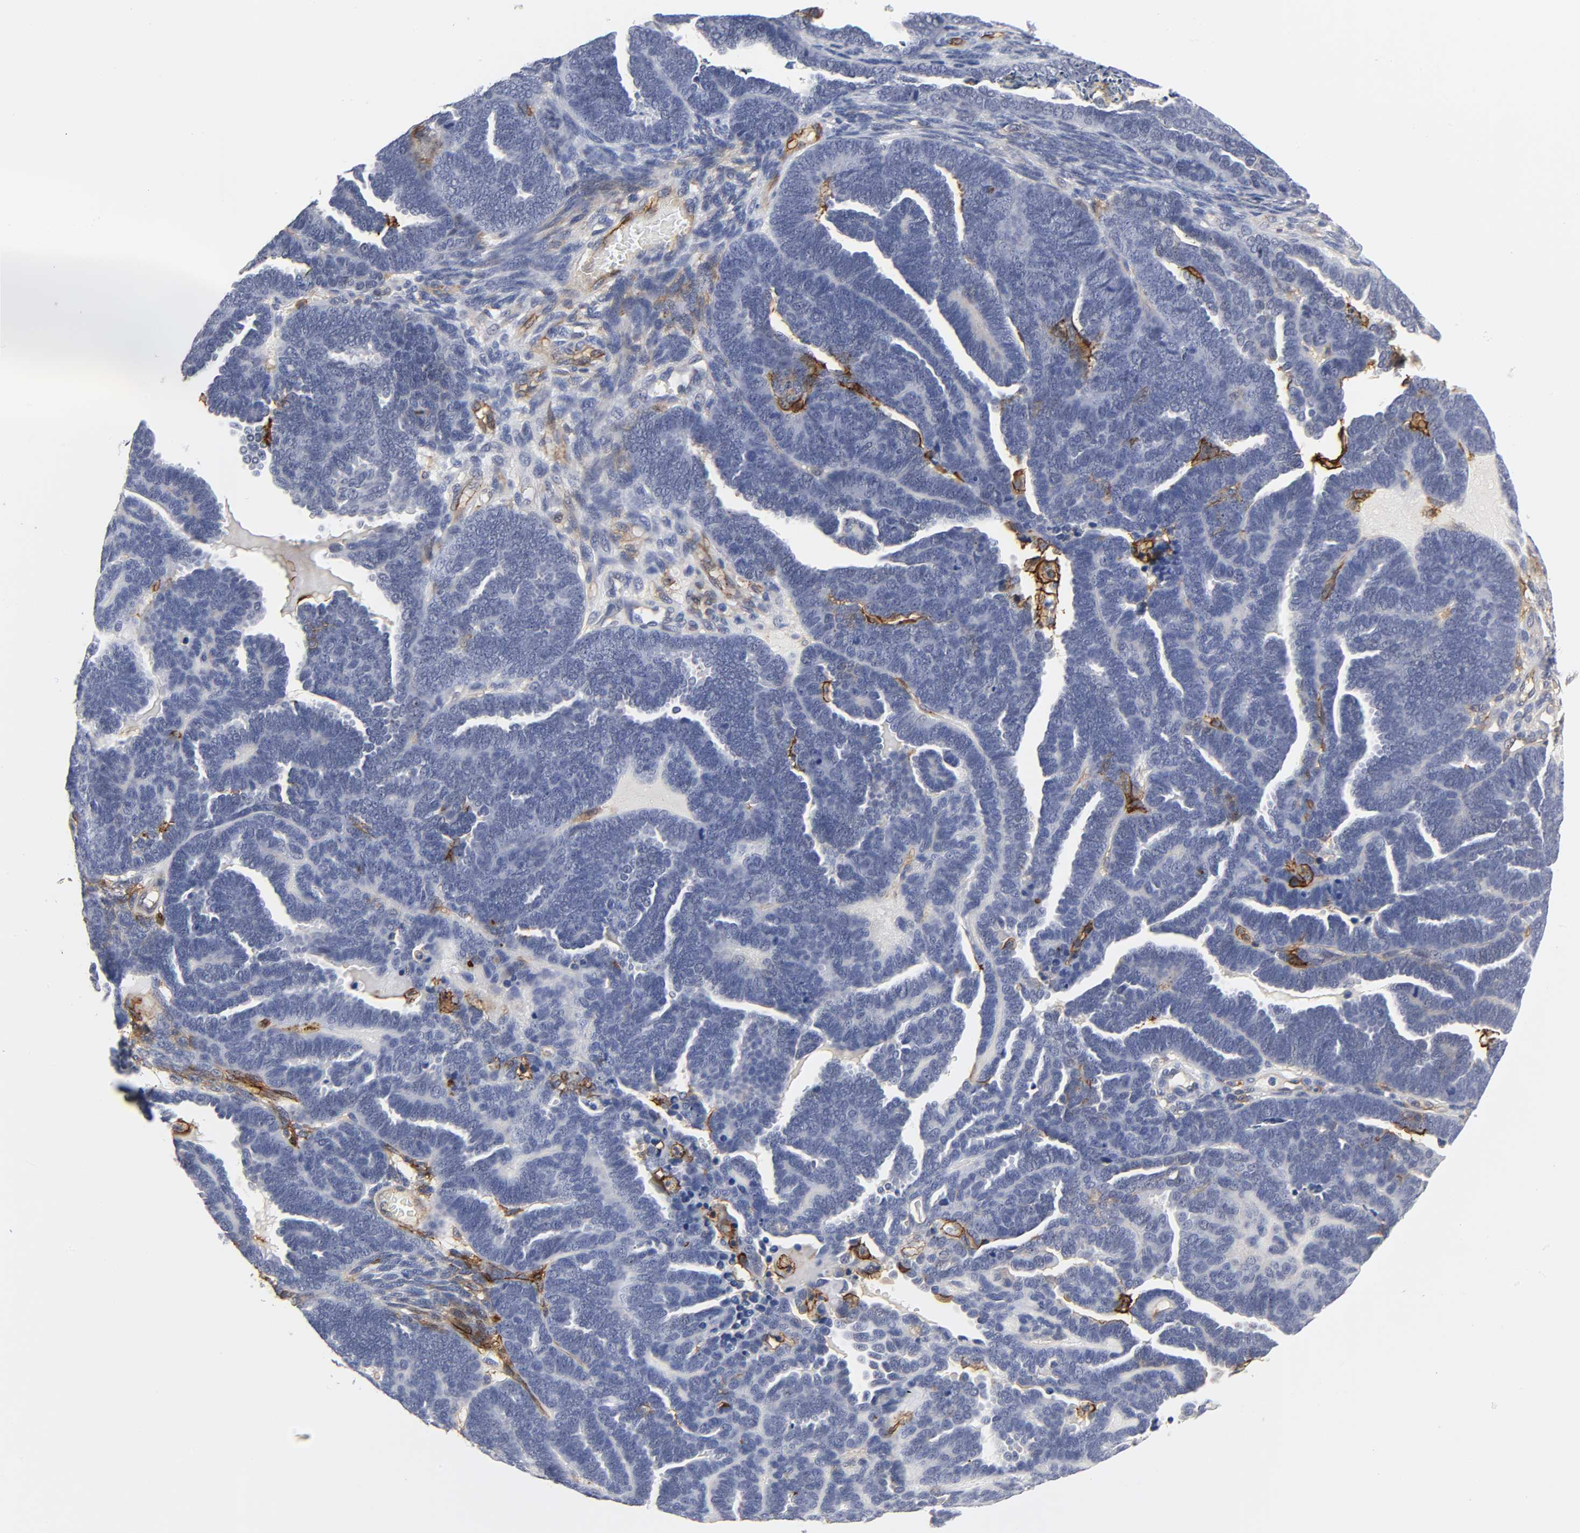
{"staining": {"intensity": "negative", "quantity": "none", "location": "none"}, "tissue": "endometrial cancer", "cell_type": "Tumor cells", "image_type": "cancer", "snomed": [{"axis": "morphology", "description": "Neoplasm, malignant, NOS"}, {"axis": "topography", "description": "Endometrium"}], "caption": "The IHC photomicrograph has no significant staining in tumor cells of endometrial neoplasm (malignant) tissue.", "gene": "ICAM1", "patient": {"sex": "female", "age": 74}}